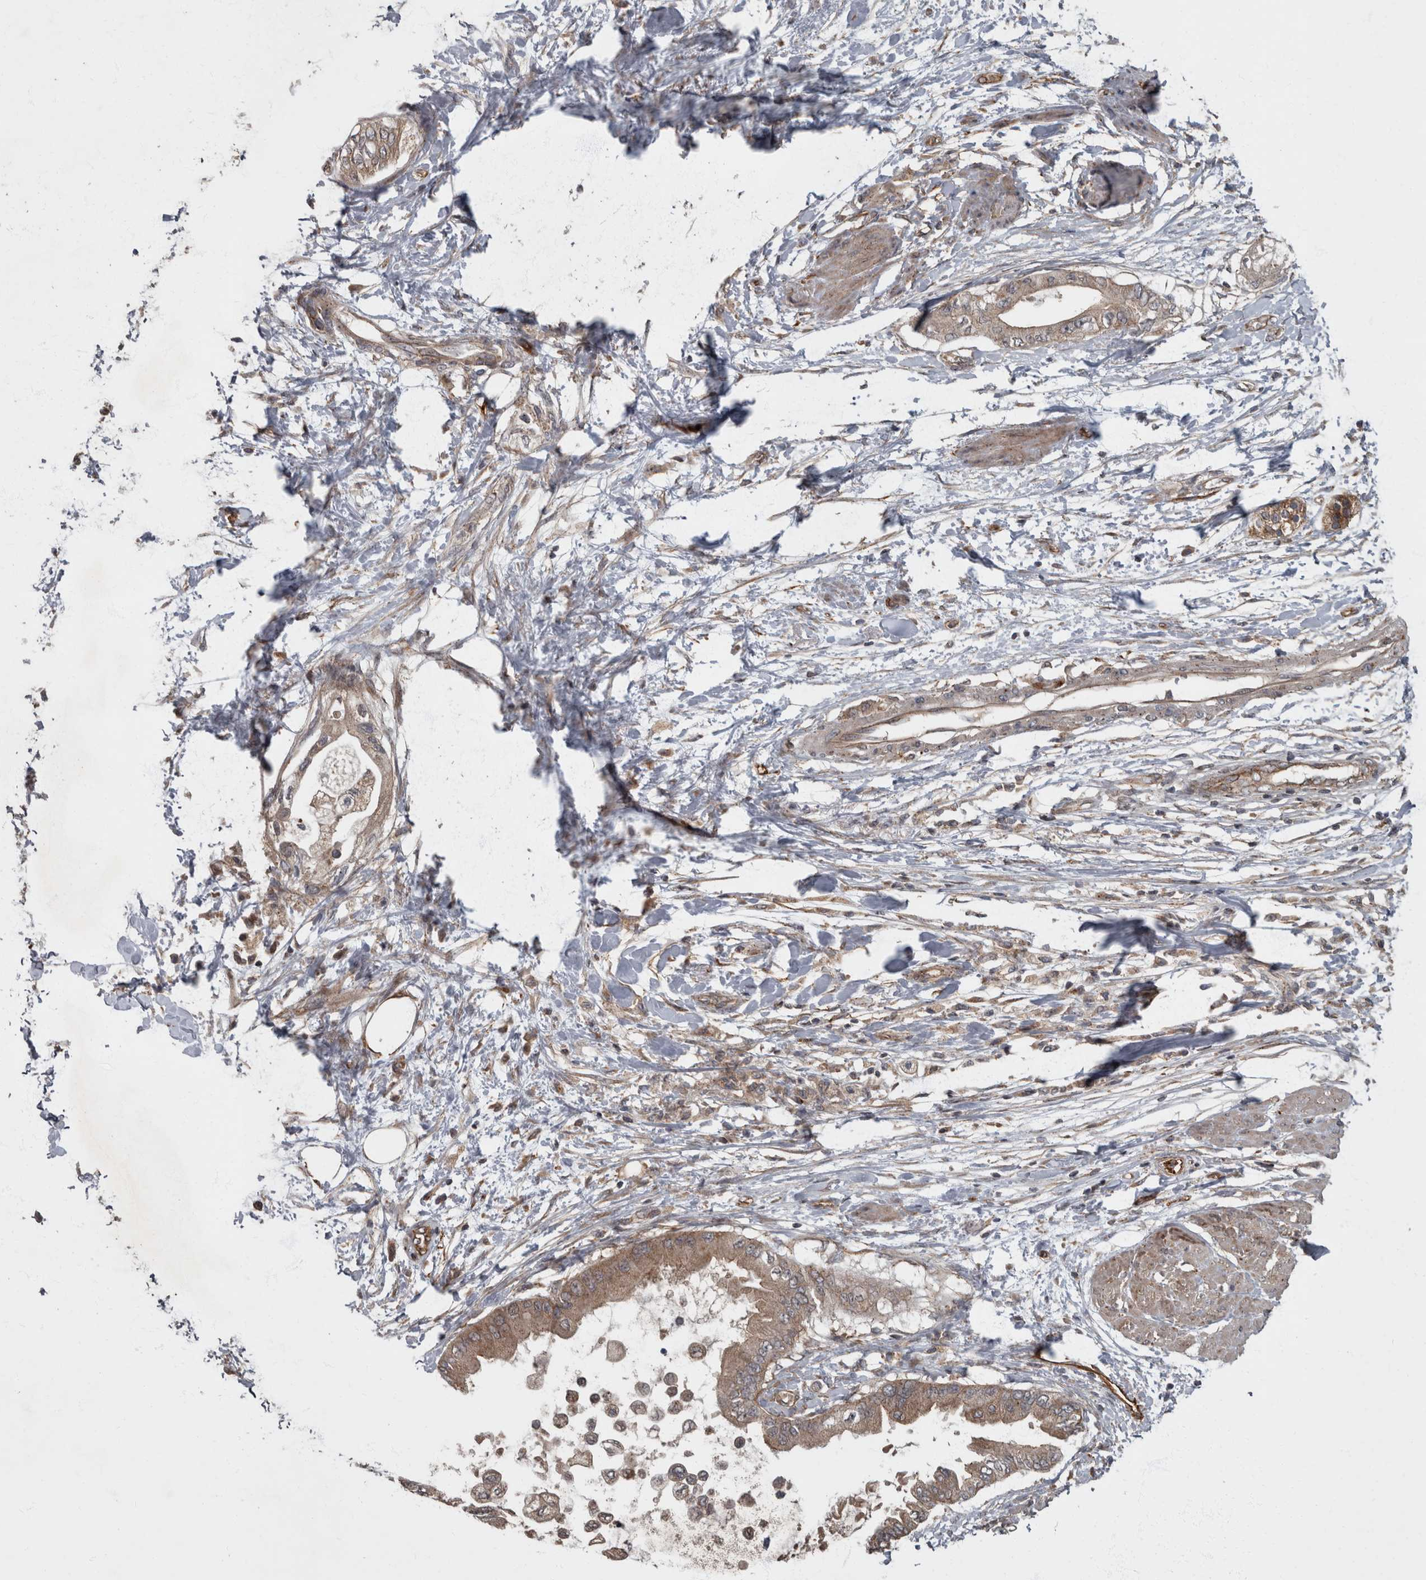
{"staining": {"intensity": "weak", "quantity": ">75%", "location": "cytoplasmic/membranous"}, "tissue": "pancreatic cancer", "cell_type": "Tumor cells", "image_type": "cancer", "snomed": [{"axis": "morphology", "description": "Normal tissue, NOS"}, {"axis": "morphology", "description": "Adenocarcinoma, NOS"}, {"axis": "topography", "description": "Pancreas"}, {"axis": "topography", "description": "Duodenum"}], "caption": "Immunohistochemistry (IHC) photomicrograph of human pancreatic adenocarcinoma stained for a protein (brown), which displays low levels of weak cytoplasmic/membranous positivity in about >75% of tumor cells.", "gene": "VEGFD", "patient": {"sex": "female", "age": 60}}